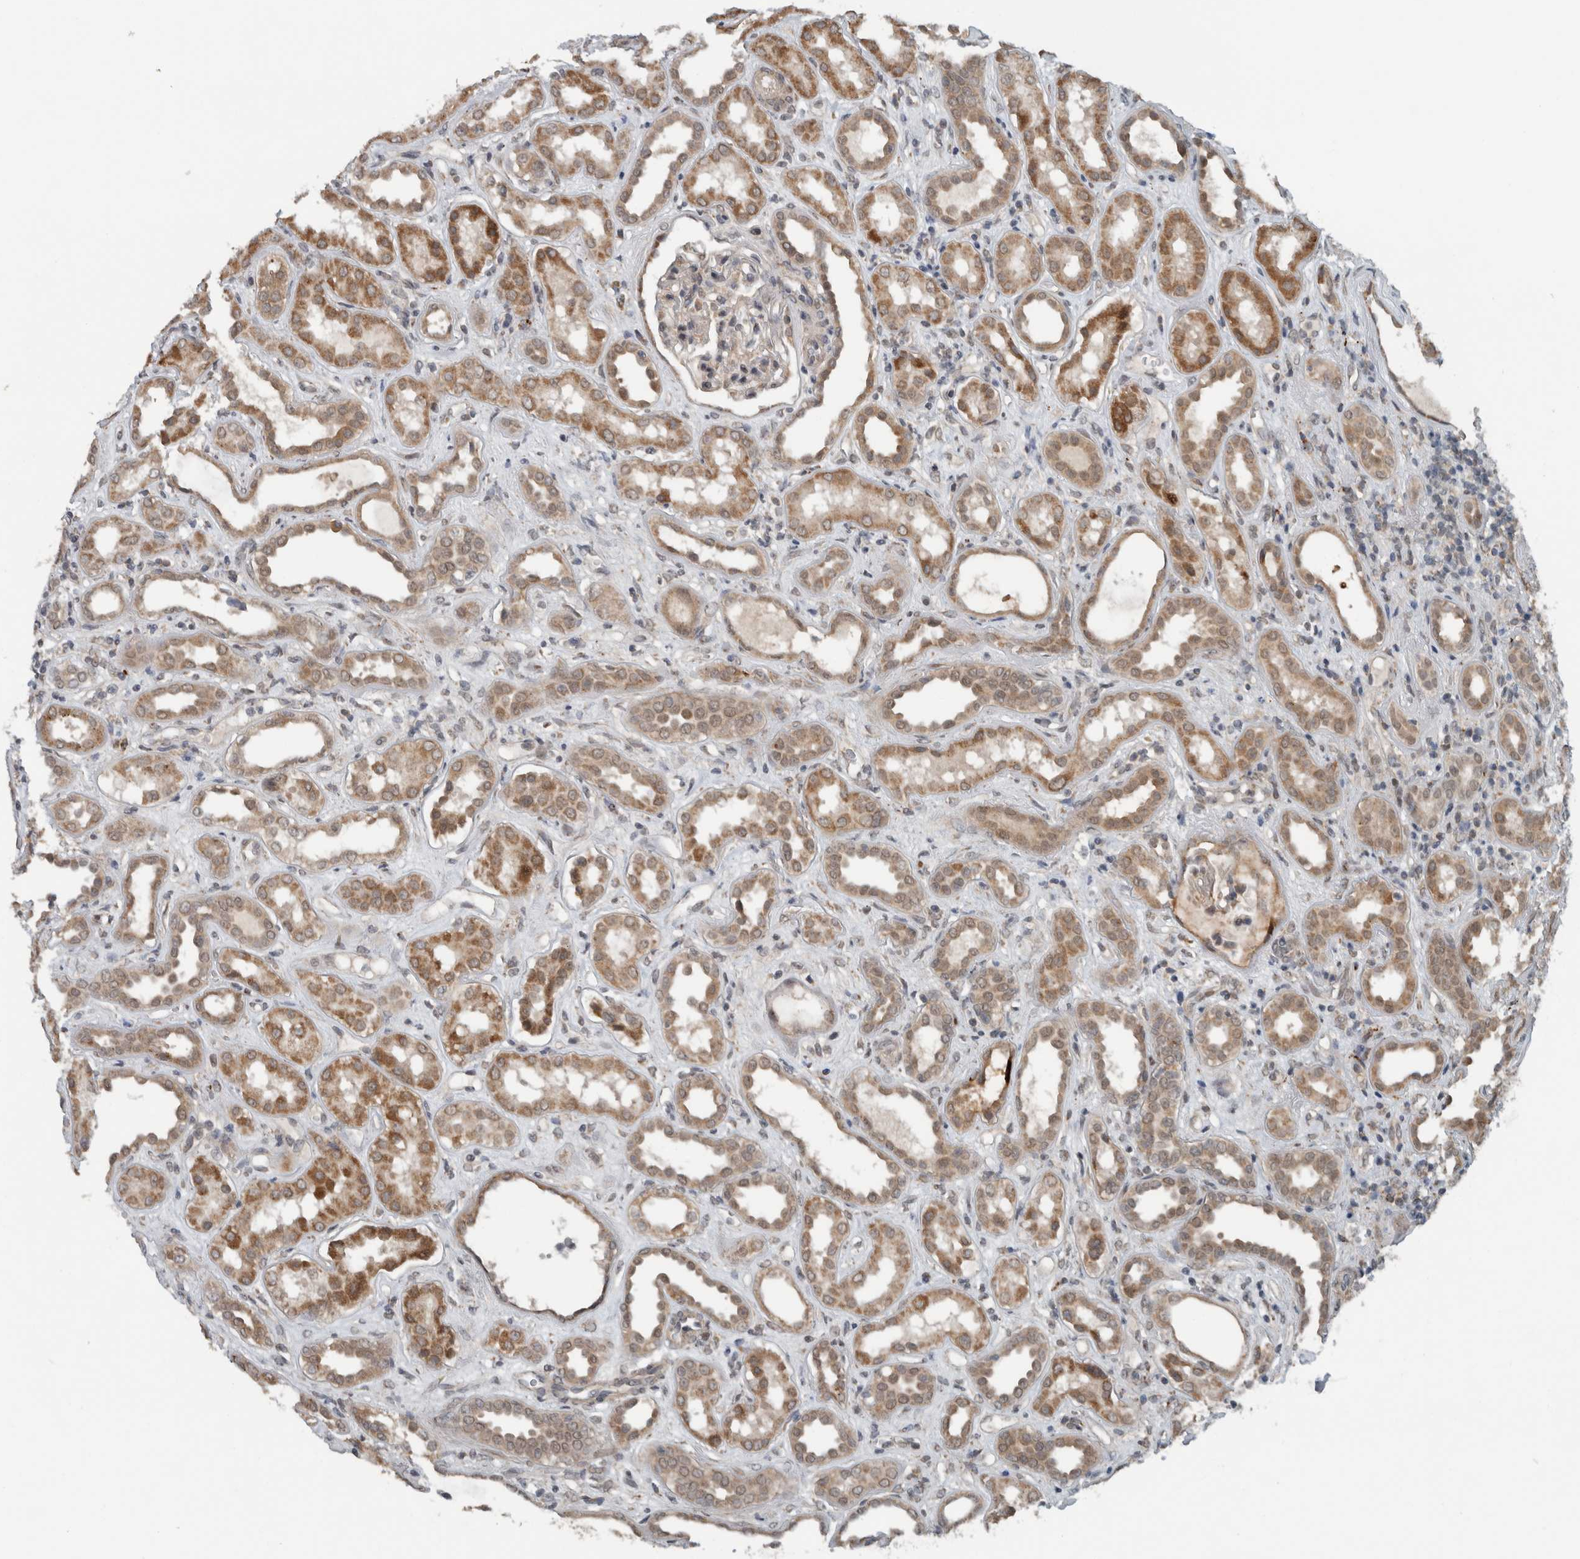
{"staining": {"intensity": "weak", "quantity": "<25%", "location": "cytoplasmic/membranous"}, "tissue": "kidney", "cell_type": "Cells in glomeruli", "image_type": "normal", "snomed": [{"axis": "morphology", "description": "Normal tissue, NOS"}, {"axis": "topography", "description": "Kidney"}], "caption": "High magnification brightfield microscopy of benign kidney stained with DAB (3,3'-diaminobenzidine) (brown) and counterstained with hematoxylin (blue): cells in glomeruli show no significant positivity.", "gene": "GBA2", "patient": {"sex": "male", "age": 59}}